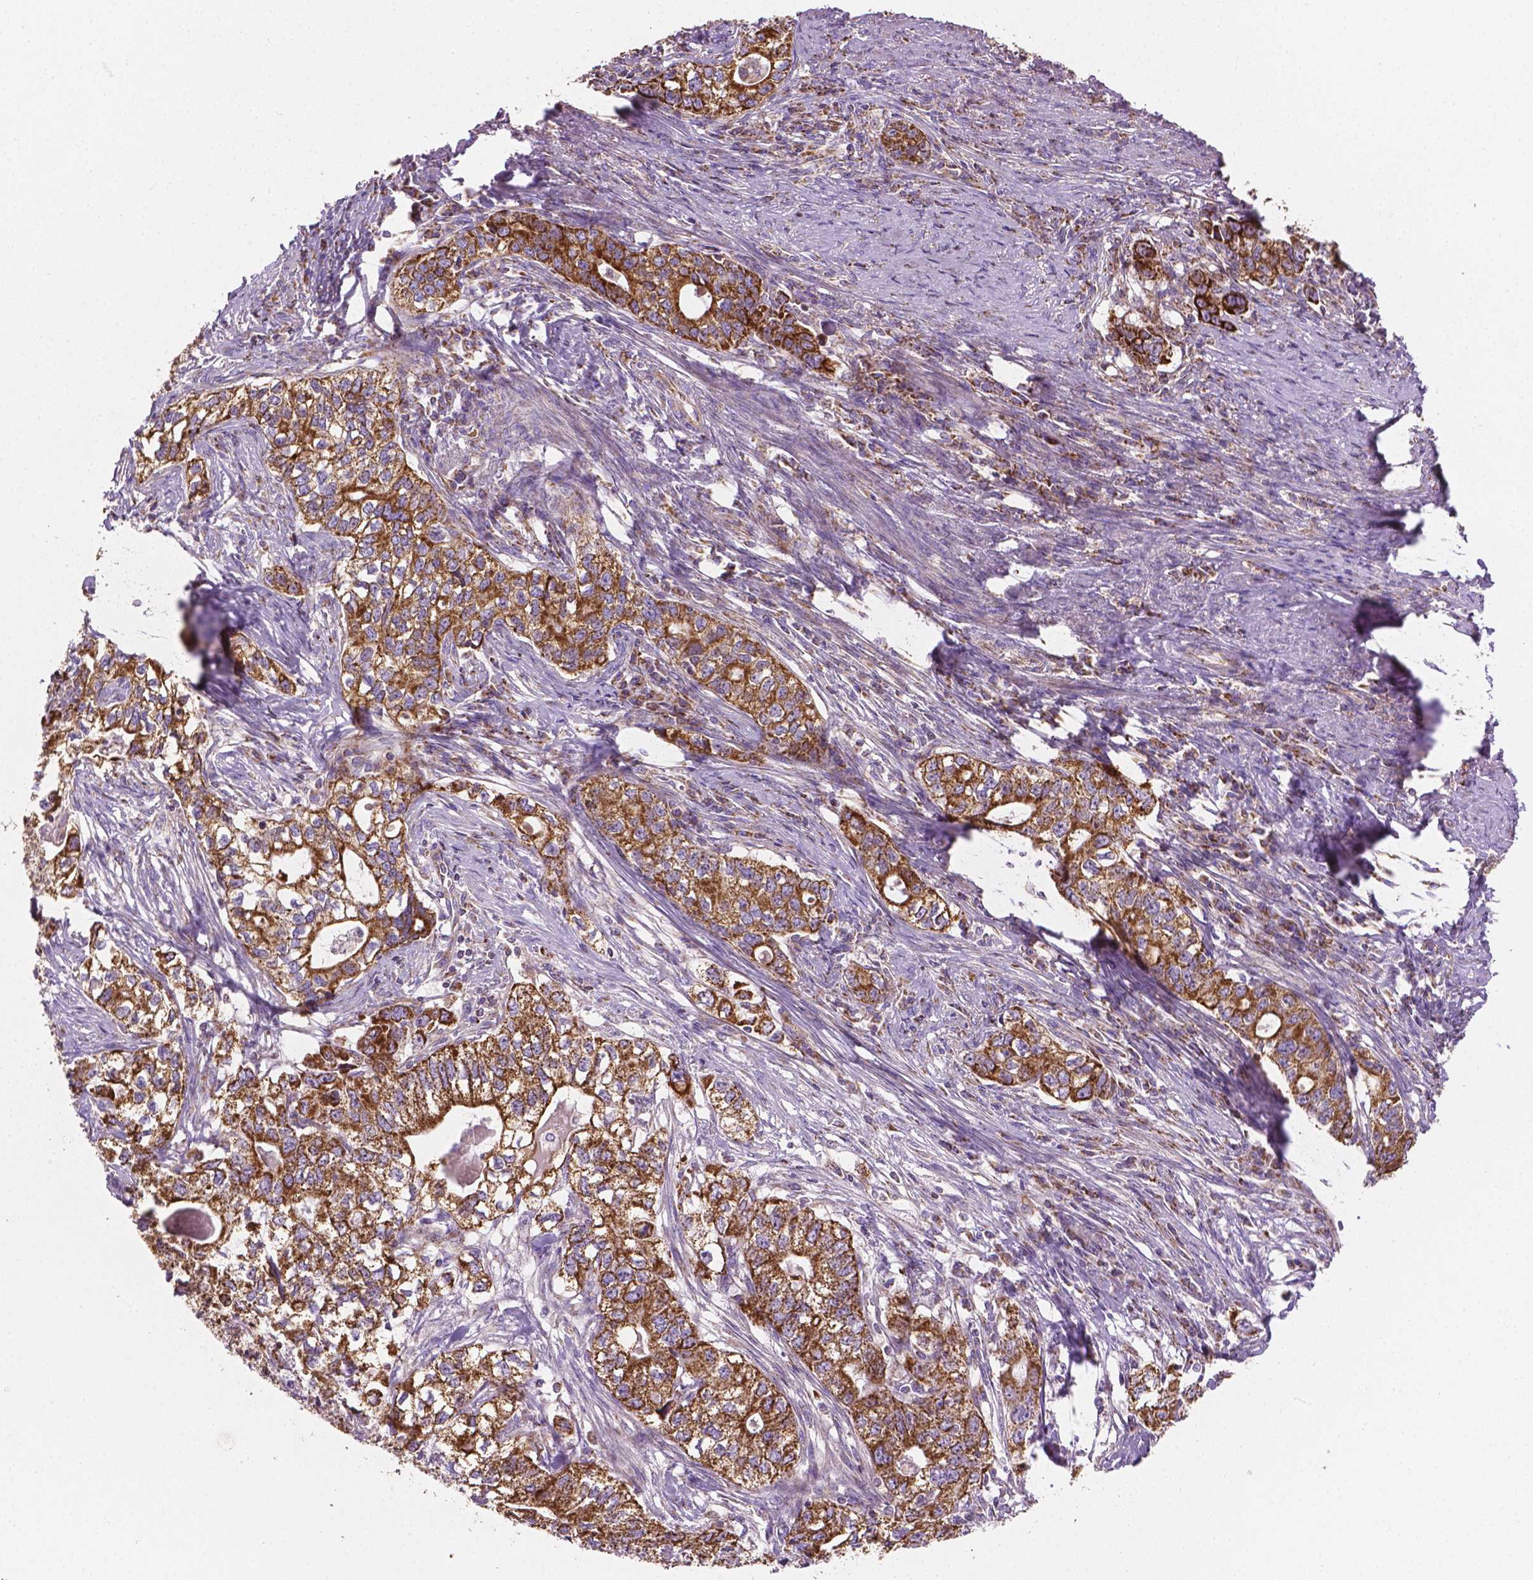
{"staining": {"intensity": "strong", "quantity": ">75%", "location": "cytoplasmic/membranous"}, "tissue": "stomach cancer", "cell_type": "Tumor cells", "image_type": "cancer", "snomed": [{"axis": "morphology", "description": "Adenocarcinoma, NOS"}, {"axis": "topography", "description": "Stomach, lower"}], "caption": "A brown stain labels strong cytoplasmic/membranous expression of a protein in stomach adenocarcinoma tumor cells. Using DAB (3,3'-diaminobenzidine) (brown) and hematoxylin (blue) stains, captured at high magnification using brightfield microscopy.", "gene": "PIBF1", "patient": {"sex": "female", "age": 72}}